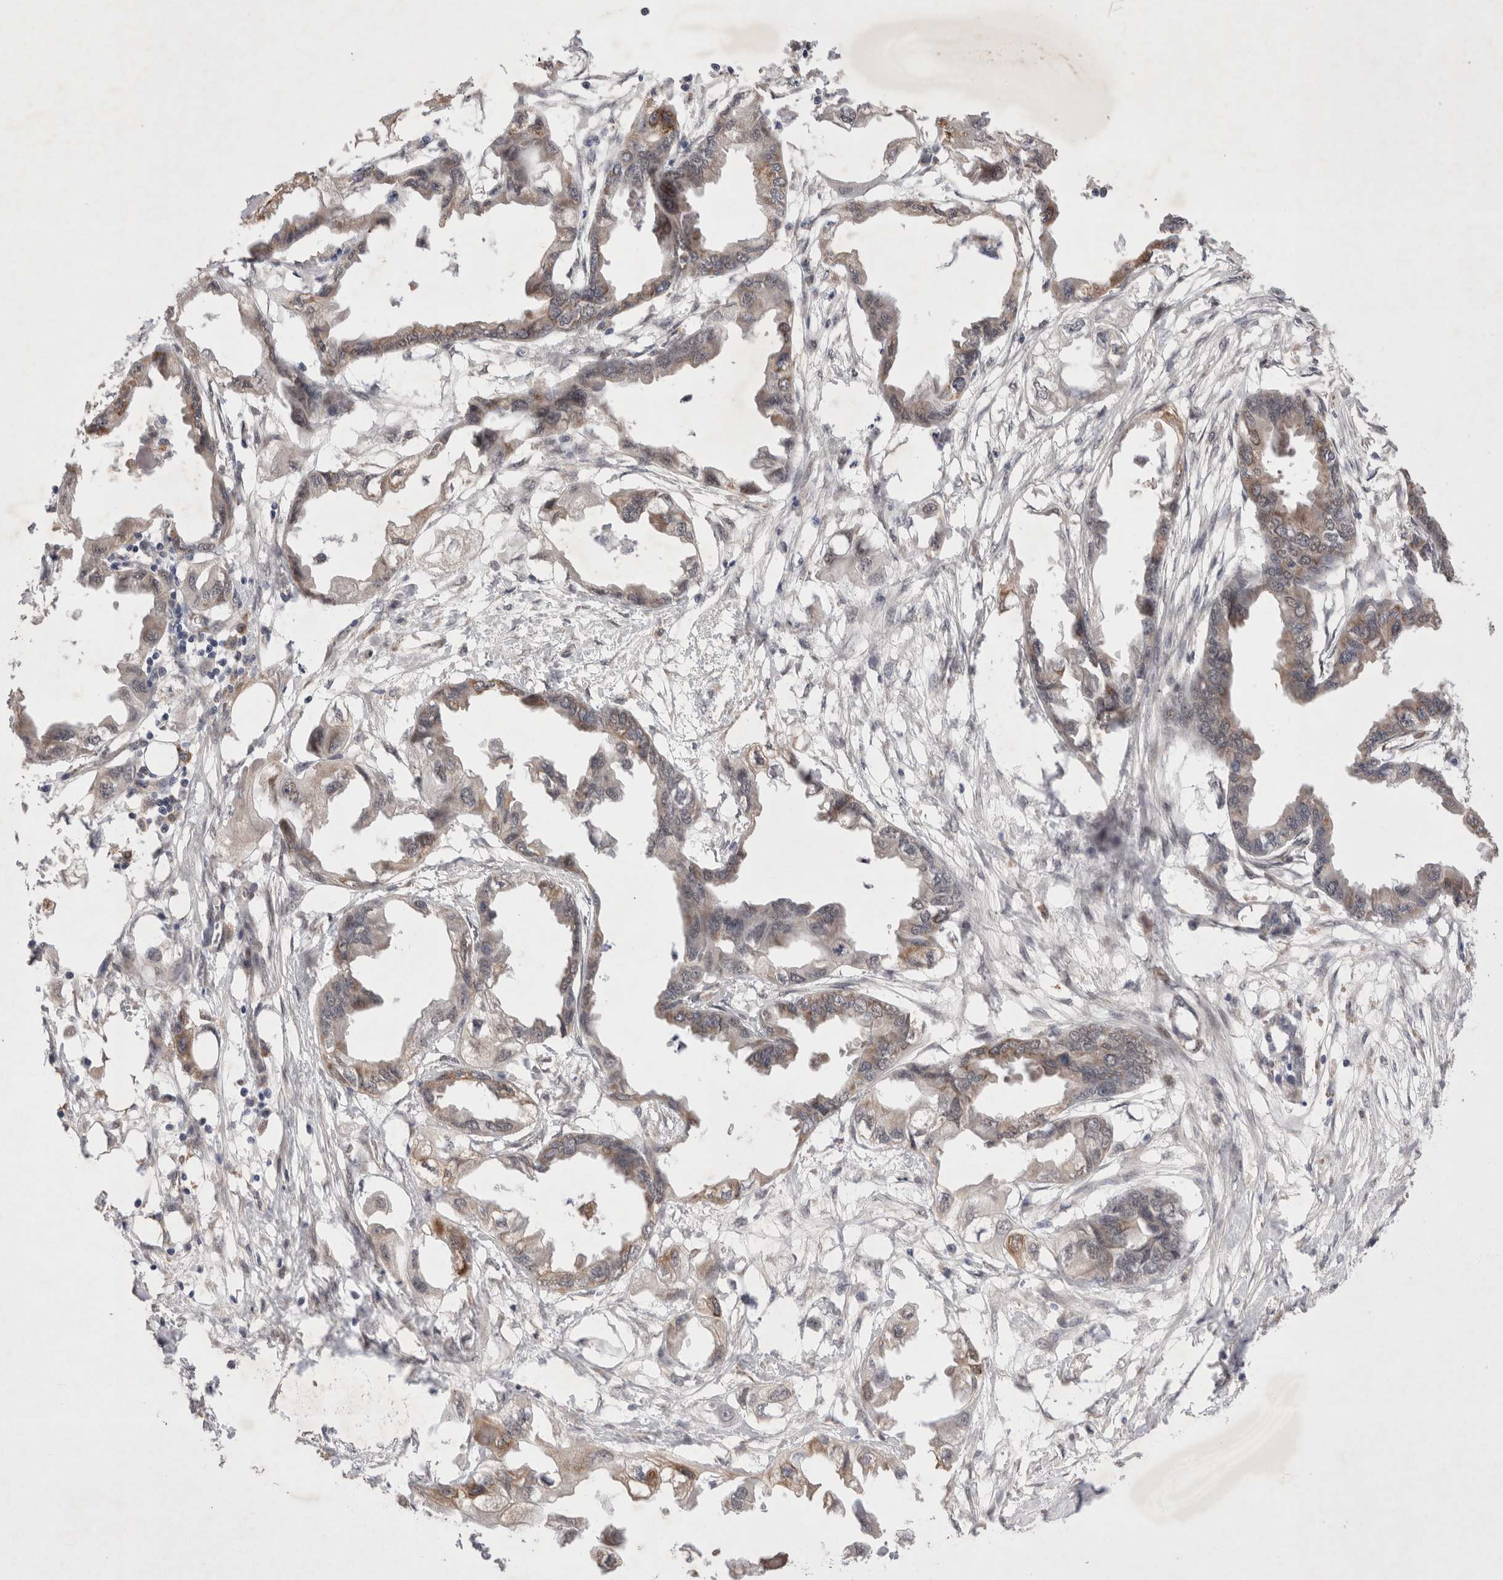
{"staining": {"intensity": "weak", "quantity": "25%-75%", "location": "cytoplasmic/membranous"}, "tissue": "endometrial cancer", "cell_type": "Tumor cells", "image_type": "cancer", "snomed": [{"axis": "morphology", "description": "Adenocarcinoma, NOS"}, {"axis": "morphology", "description": "Adenocarcinoma, metastatic, NOS"}, {"axis": "topography", "description": "Adipose tissue"}, {"axis": "topography", "description": "Endometrium"}], "caption": "Weak cytoplasmic/membranous staining for a protein is present in approximately 25%-75% of tumor cells of endometrial cancer (metastatic adenocarcinoma) using IHC.", "gene": "GIMAP6", "patient": {"sex": "female", "age": 67}}